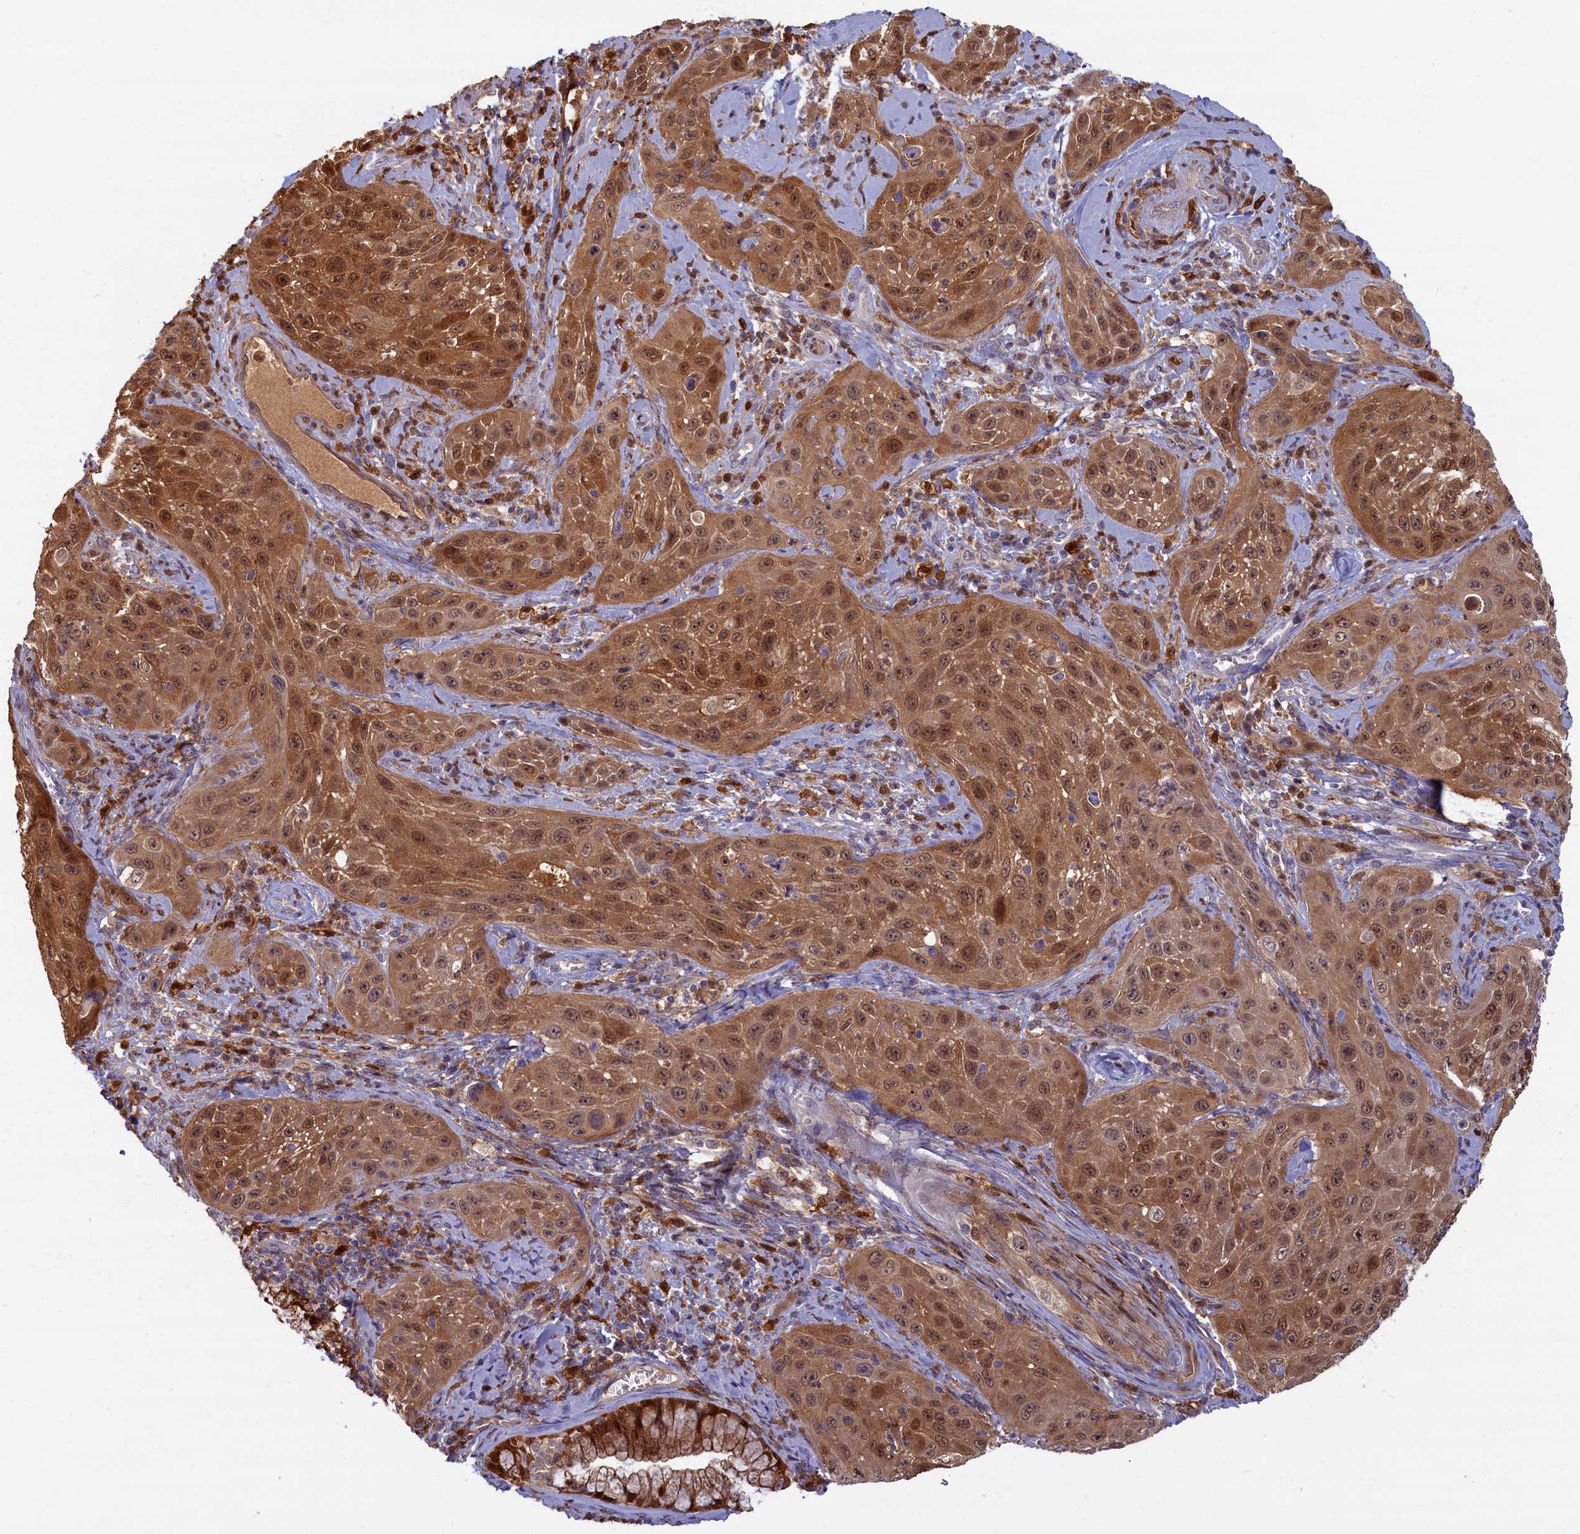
{"staining": {"intensity": "moderate", "quantity": ">75%", "location": "cytoplasmic/membranous,nuclear"}, "tissue": "cervical cancer", "cell_type": "Tumor cells", "image_type": "cancer", "snomed": [{"axis": "morphology", "description": "Squamous cell carcinoma, NOS"}, {"axis": "topography", "description": "Cervix"}], "caption": "This histopathology image exhibits IHC staining of cervical cancer, with medium moderate cytoplasmic/membranous and nuclear expression in approximately >75% of tumor cells.", "gene": "BLVRB", "patient": {"sex": "female", "age": 42}}